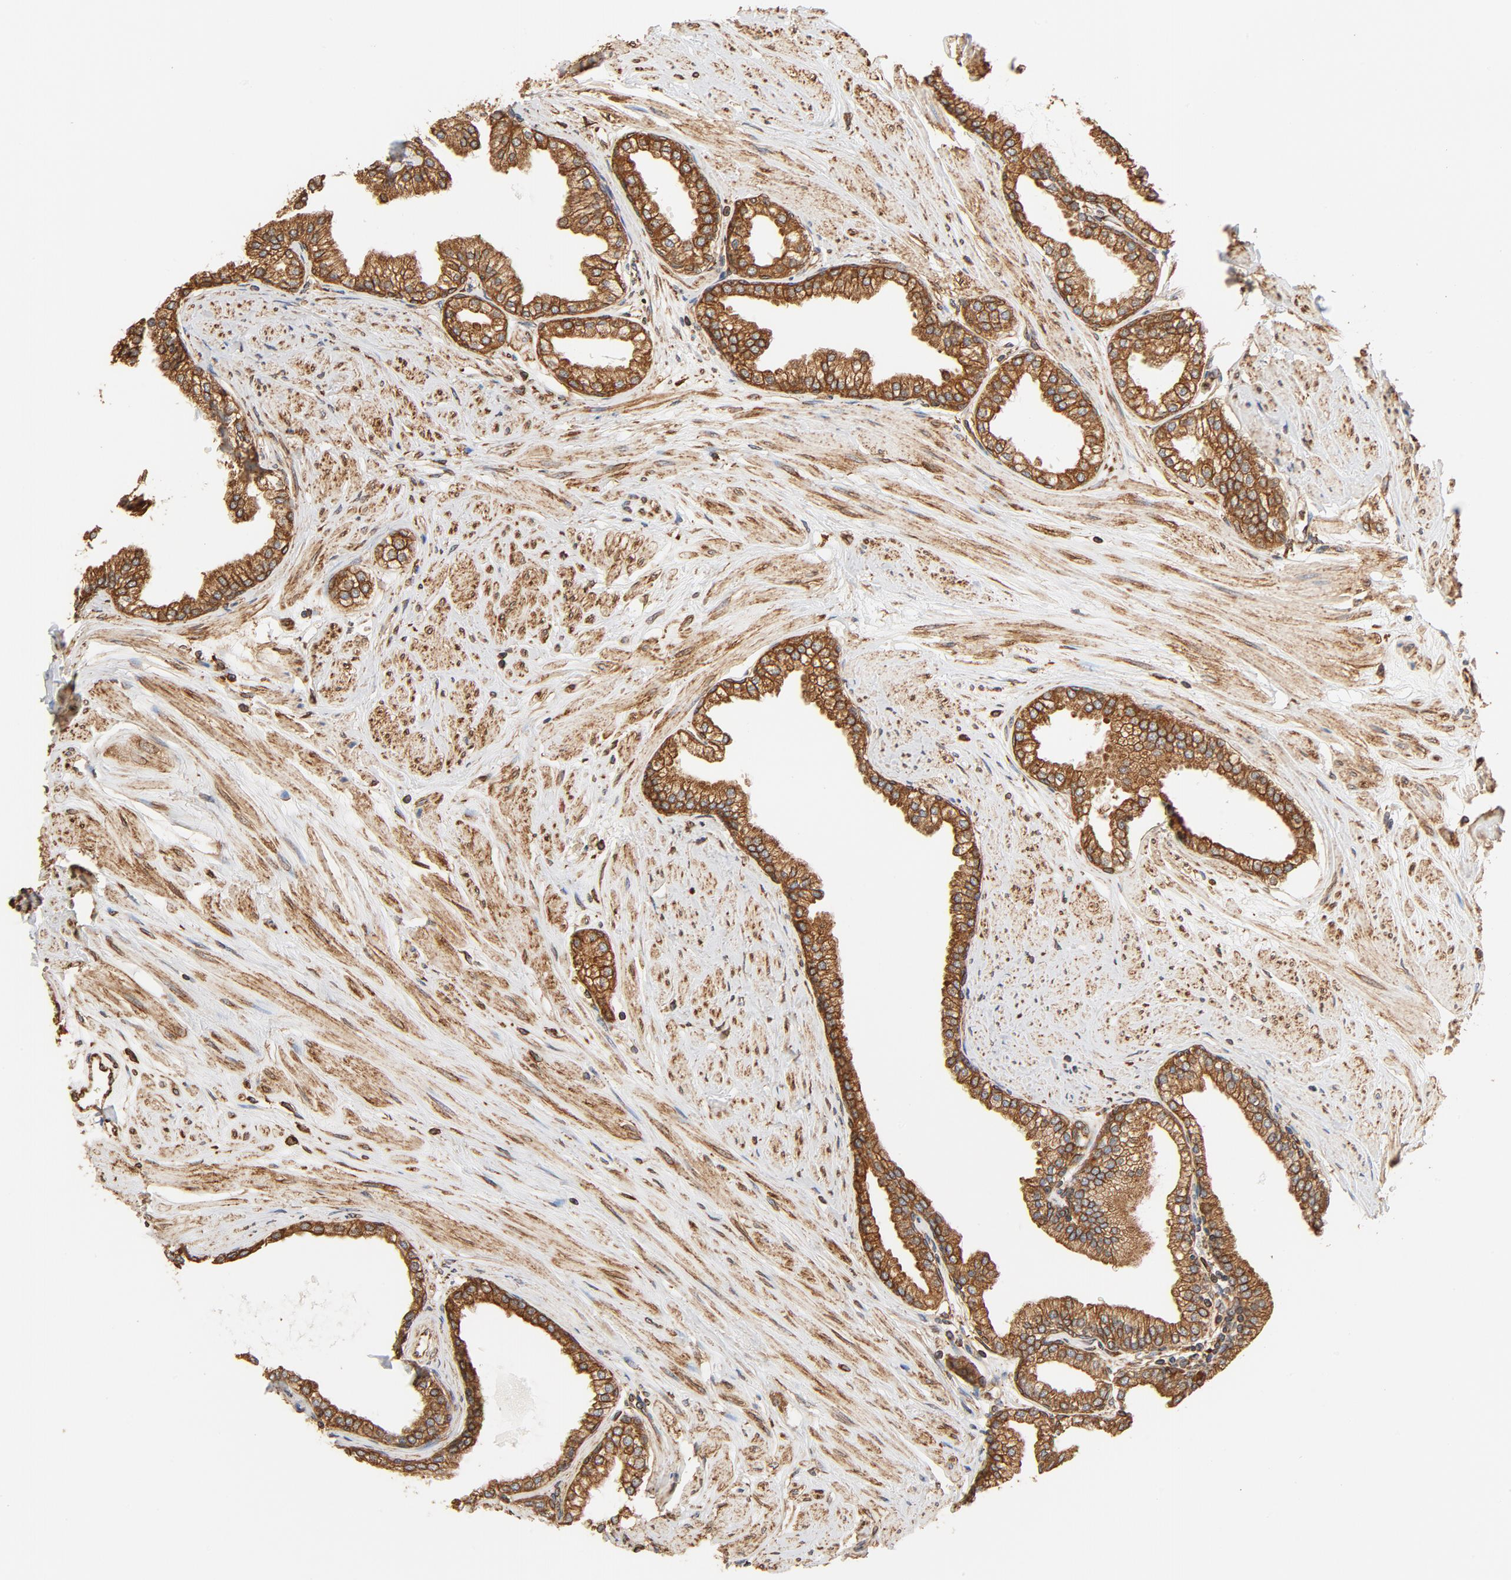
{"staining": {"intensity": "strong", "quantity": ">75%", "location": "cytoplasmic/membranous"}, "tissue": "prostate", "cell_type": "Glandular cells", "image_type": "normal", "snomed": [{"axis": "morphology", "description": "Normal tissue, NOS"}, {"axis": "topography", "description": "Prostate"}], "caption": "Prostate was stained to show a protein in brown. There is high levels of strong cytoplasmic/membranous positivity in approximately >75% of glandular cells. (Stains: DAB (3,3'-diaminobenzidine) in brown, nuclei in blue, Microscopy: brightfield microscopy at high magnification).", "gene": "BCAP31", "patient": {"sex": "male", "age": 64}}